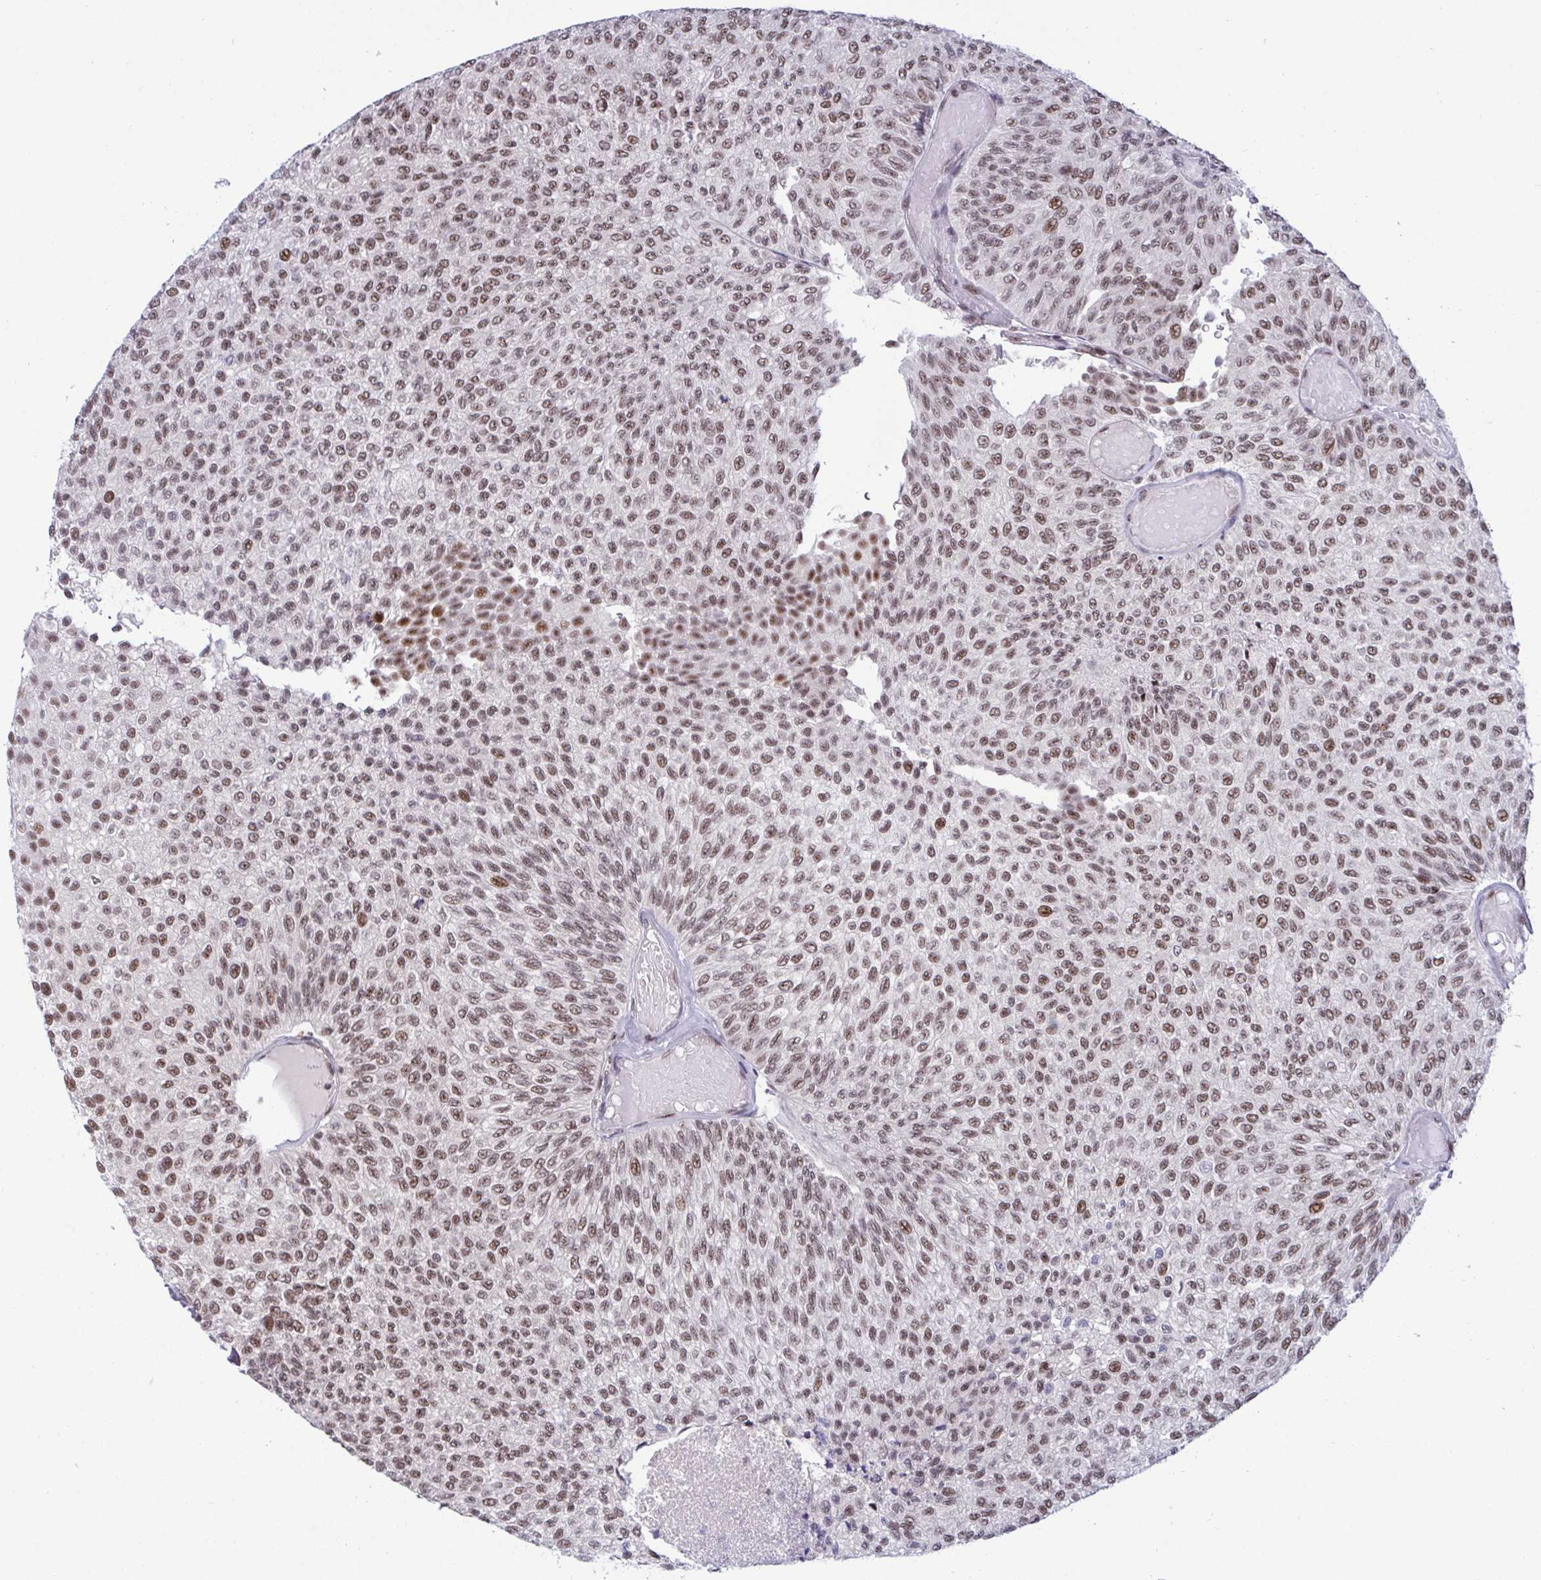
{"staining": {"intensity": "moderate", "quantity": ">75%", "location": "nuclear"}, "tissue": "urothelial cancer", "cell_type": "Tumor cells", "image_type": "cancer", "snomed": [{"axis": "morphology", "description": "Urothelial carcinoma, Low grade"}, {"axis": "topography", "description": "Urinary bladder"}], "caption": "Human urothelial cancer stained with a brown dye shows moderate nuclear positive staining in about >75% of tumor cells.", "gene": "WBP11", "patient": {"sex": "male", "age": 78}}